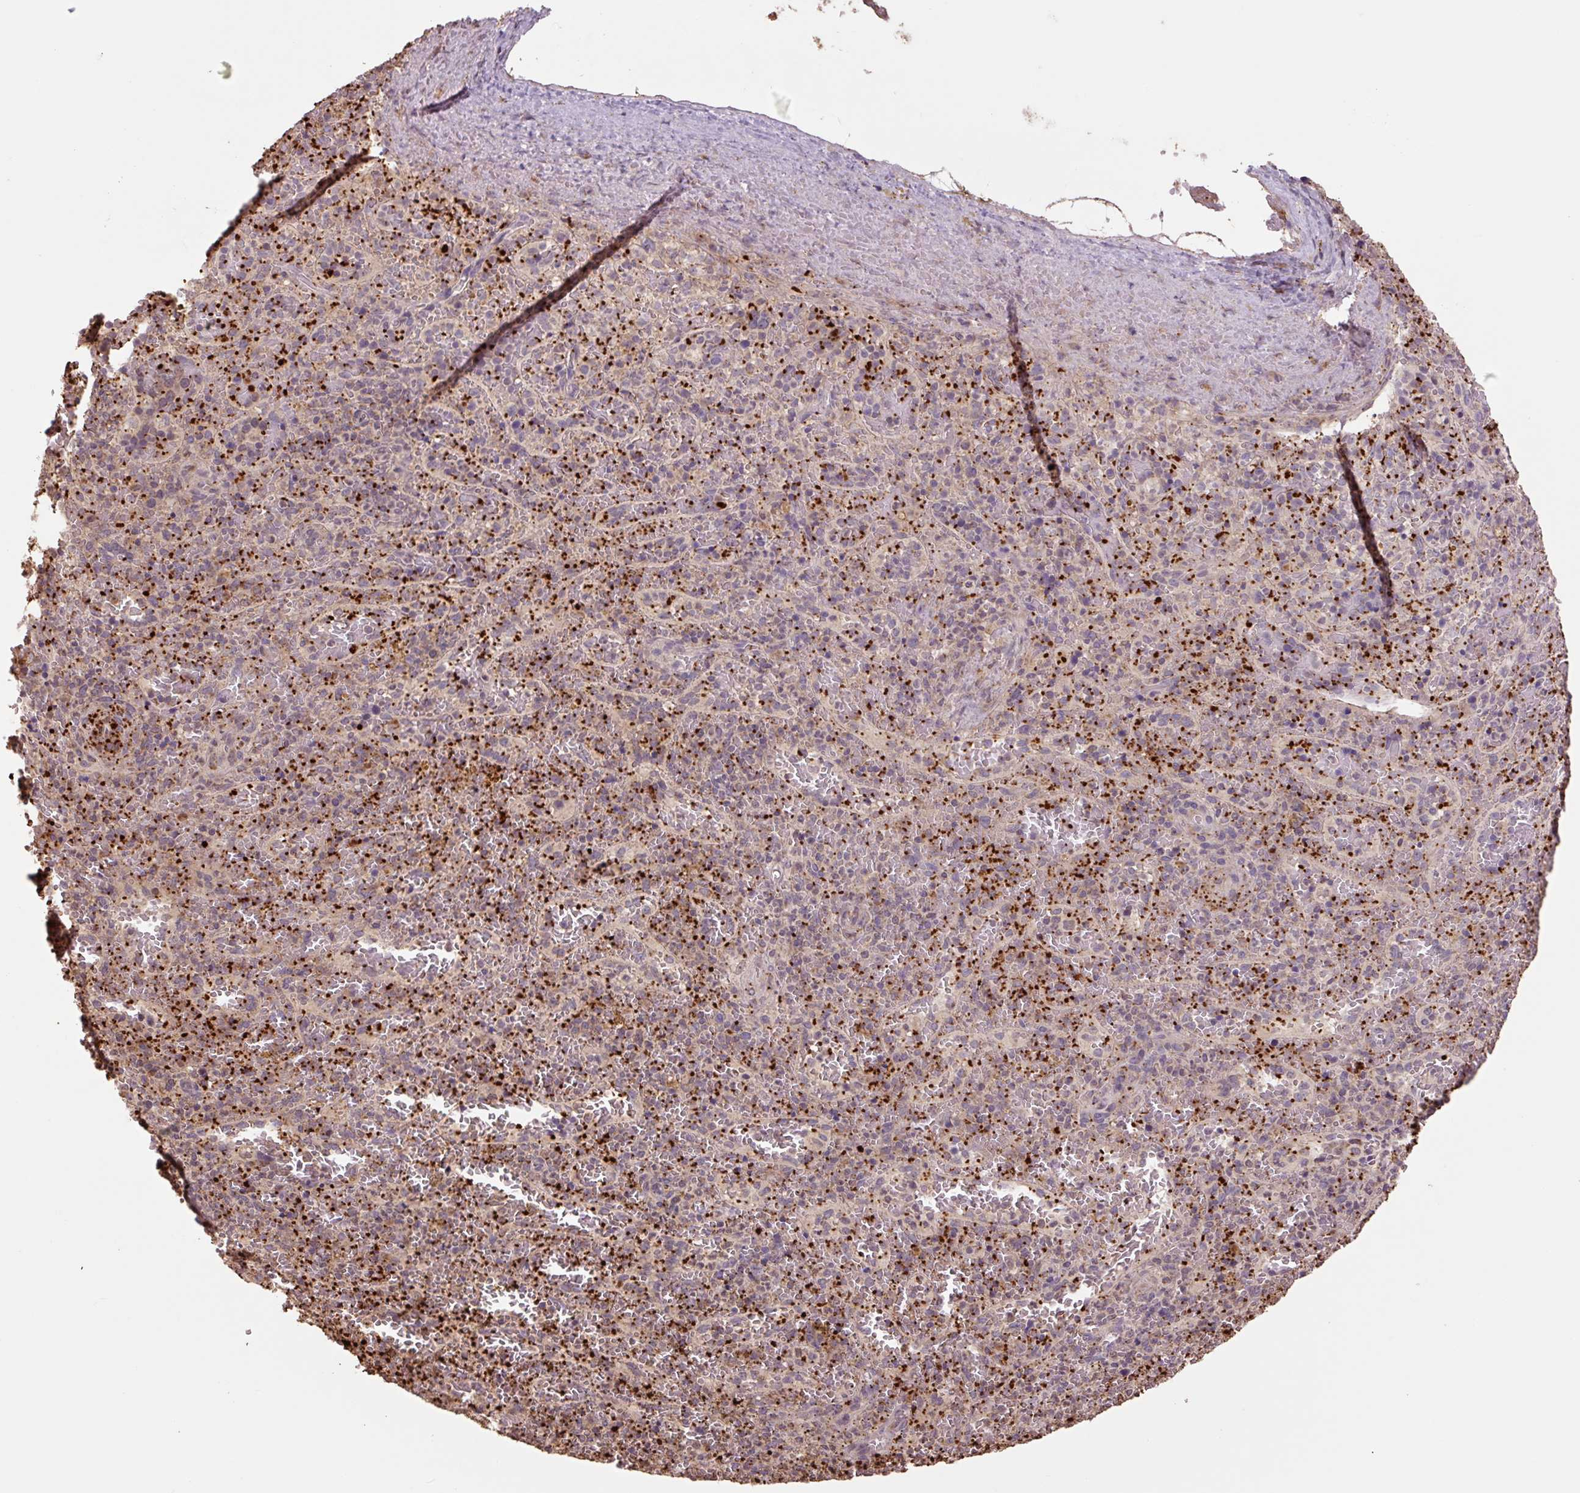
{"staining": {"intensity": "strong", "quantity": "25%-75%", "location": "cytoplasmic/membranous"}, "tissue": "spleen", "cell_type": "Cells in red pulp", "image_type": "normal", "snomed": [{"axis": "morphology", "description": "Normal tissue, NOS"}, {"axis": "topography", "description": "Spleen"}], "caption": "Protein staining shows strong cytoplasmic/membranous staining in approximately 25%-75% of cells in red pulp in normal spleen.", "gene": "TMEM160", "patient": {"sex": "female", "age": 50}}